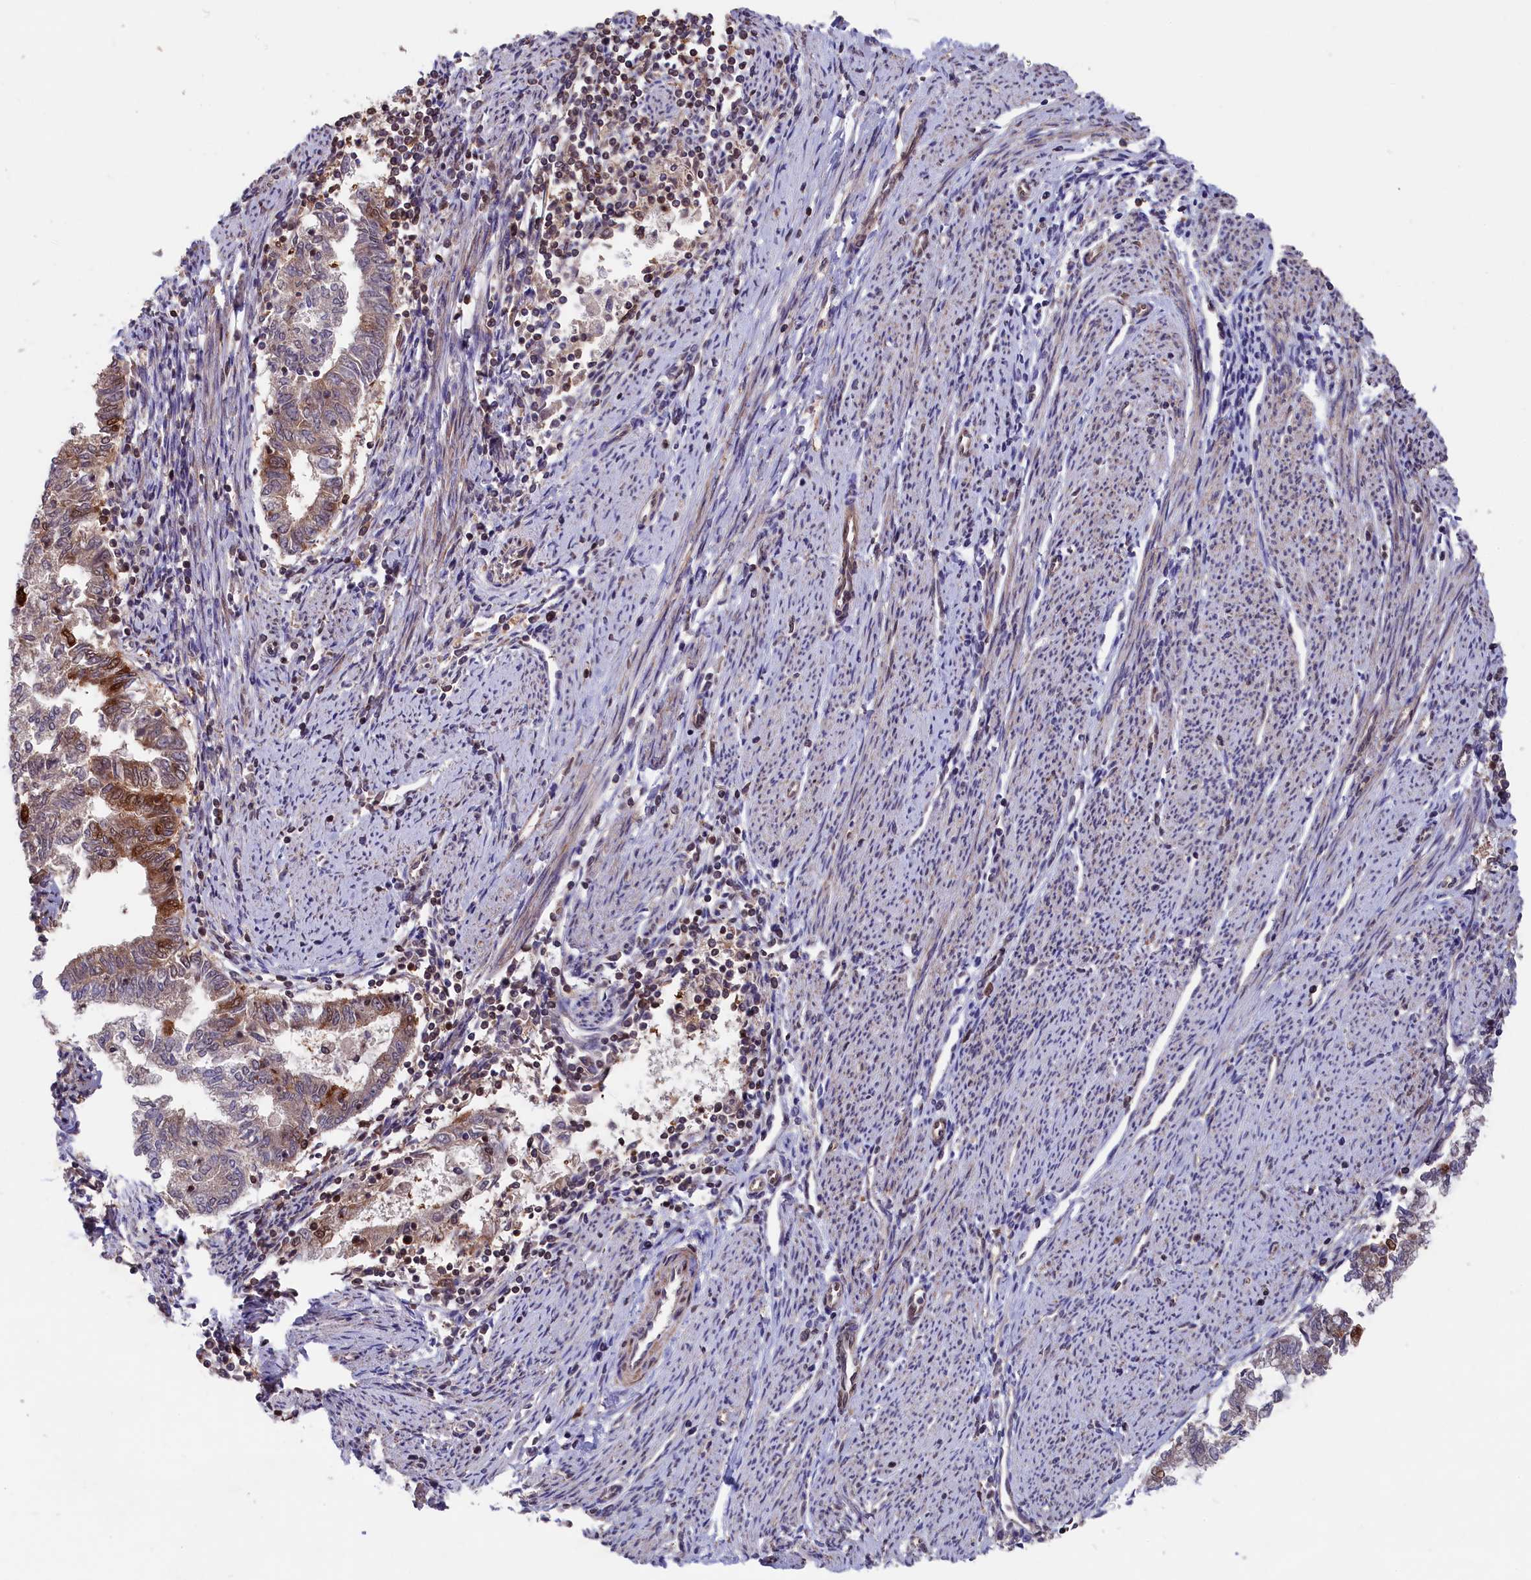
{"staining": {"intensity": "strong", "quantity": "<25%", "location": "cytoplasmic/membranous,nuclear"}, "tissue": "endometrial cancer", "cell_type": "Tumor cells", "image_type": "cancer", "snomed": [{"axis": "morphology", "description": "Adenocarcinoma, NOS"}, {"axis": "topography", "description": "Endometrium"}], "caption": "Protein analysis of endometrial adenocarcinoma tissue demonstrates strong cytoplasmic/membranous and nuclear positivity in about <25% of tumor cells.", "gene": "JPT2", "patient": {"sex": "female", "age": 79}}